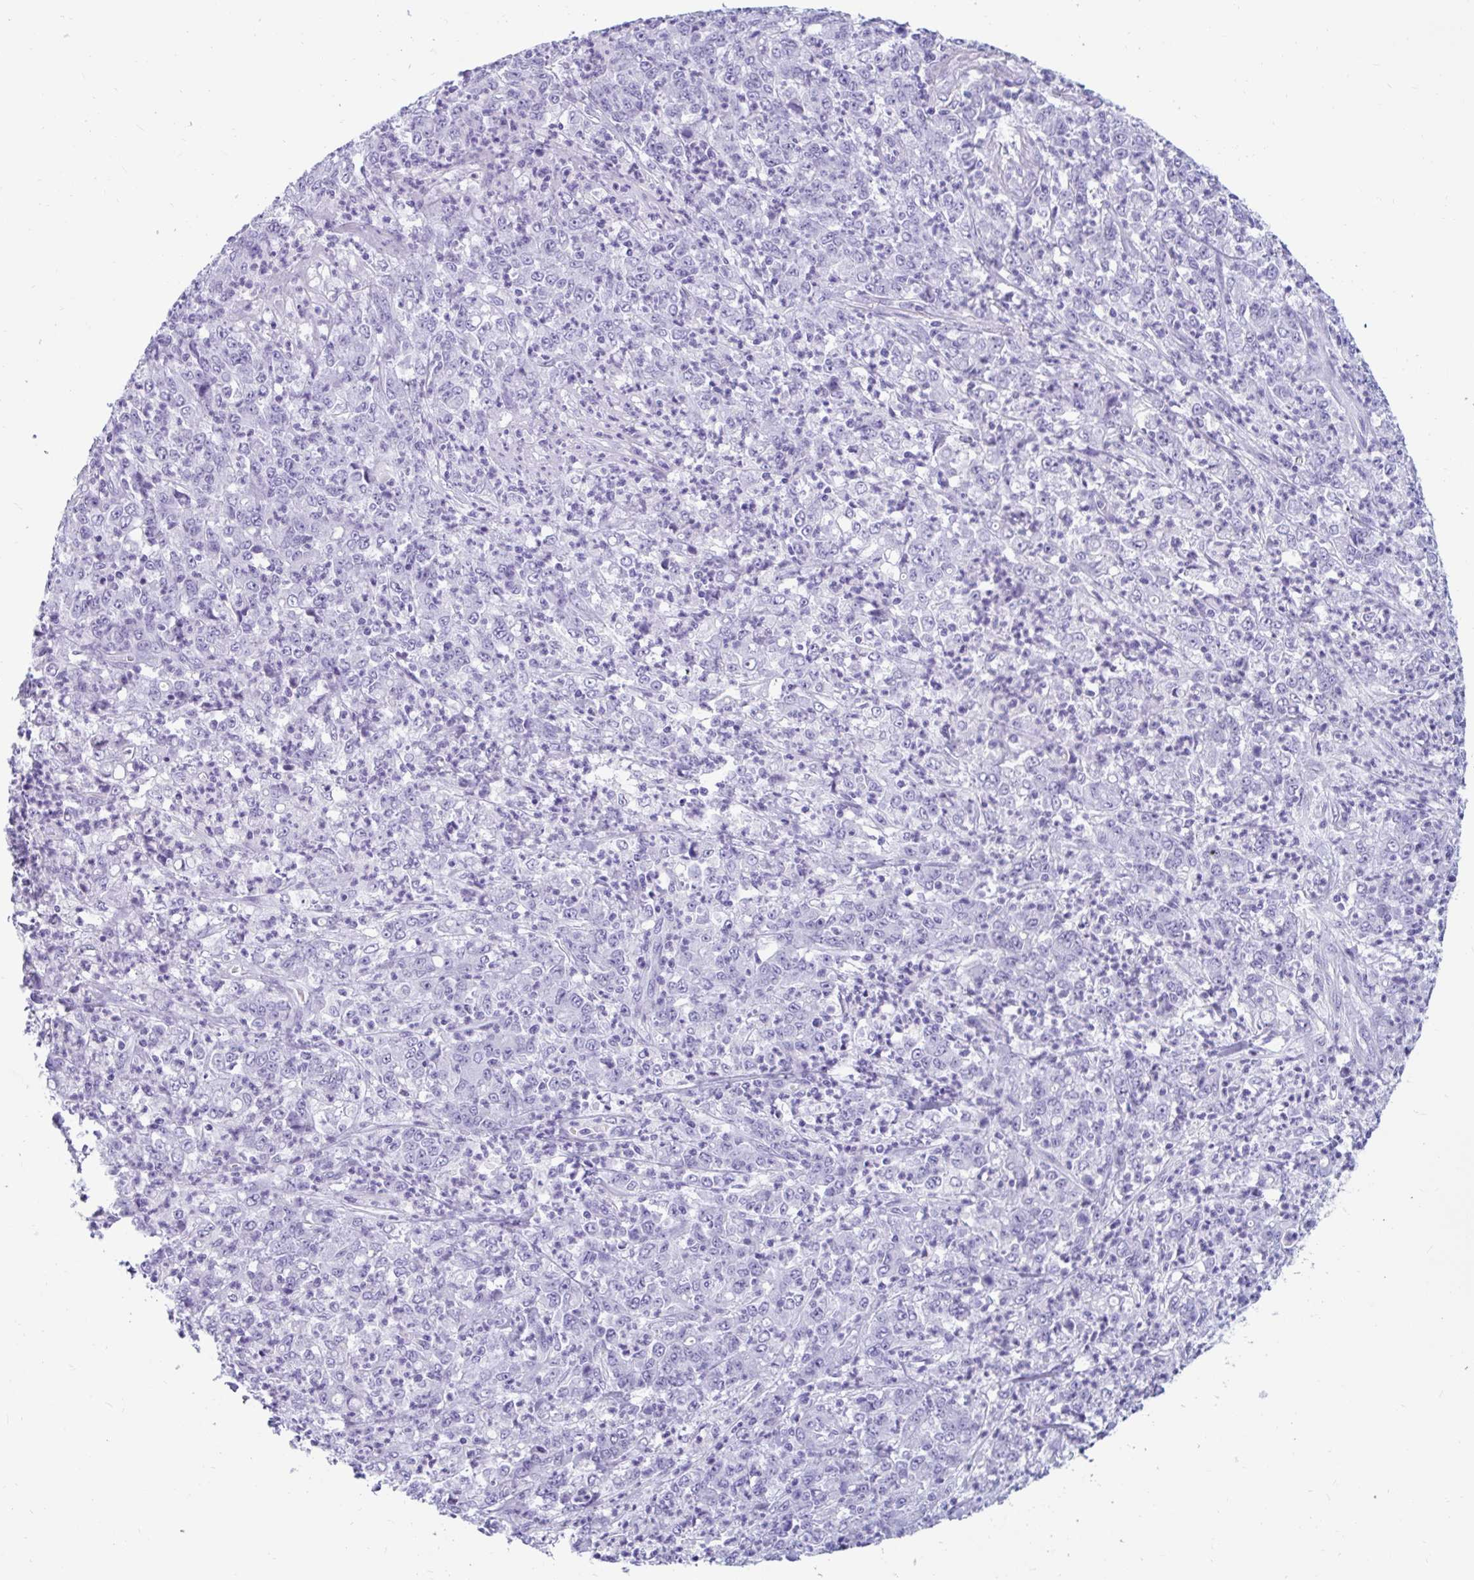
{"staining": {"intensity": "negative", "quantity": "none", "location": "none"}, "tissue": "stomach cancer", "cell_type": "Tumor cells", "image_type": "cancer", "snomed": [{"axis": "morphology", "description": "Adenocarcinoma, NOS"}, {"axis": "topography", "description": "Stomach, lower"}], "caption": "Tumor cells are negative for protein expression in human stomach adenocarcinoma.", "gene": "GKN2", "patient": {"sex": "female", "age": 71}}